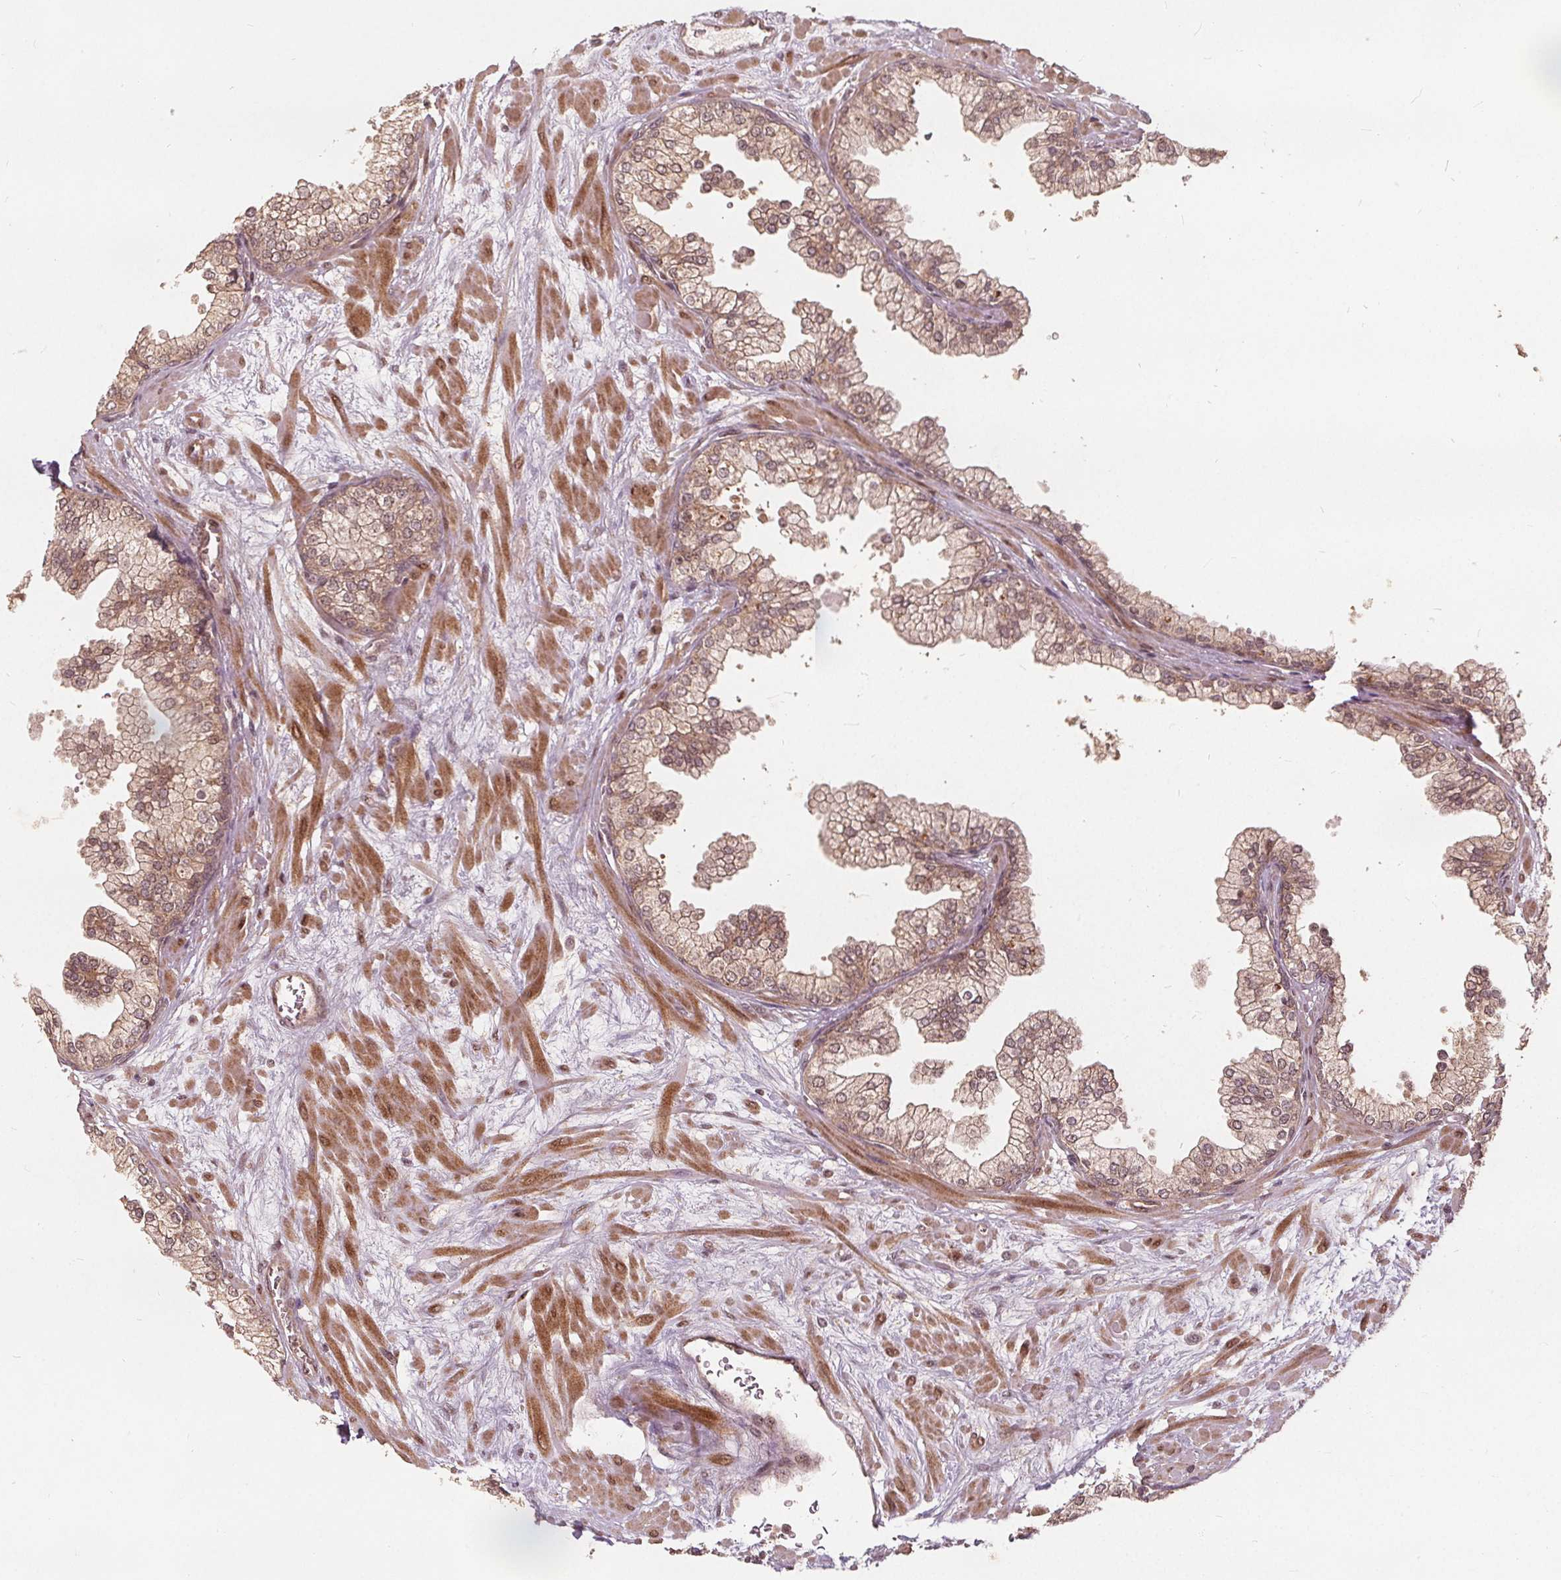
{"staining": {"intensity": "moderate", "quantity": ">75%", "location": "cytoplasmic/membranous,nuclear"}, "tissue": "prostate", "cell_type": "Glandular cells", "image_type": "normal", "snomed": [{"axis": "morphology", "description": "Normal tissue, NOS"}, {"axis": "topography", "description": "Prostate"}, {"axis": "topography", "description": "Peripheral nerve tissue"}], "caption": "This photomicrograph reveals unremarkable prostate stained with immunohistochemistry (IHC) to label a protein in brown. The cytoplasmic/membranous,nuclear of glandular cells show moderate positivity for the protein. Nuclei are counter-stained blue.", "gene": "PPP1CB", "patient": {"sex": "male", "age": 61}}